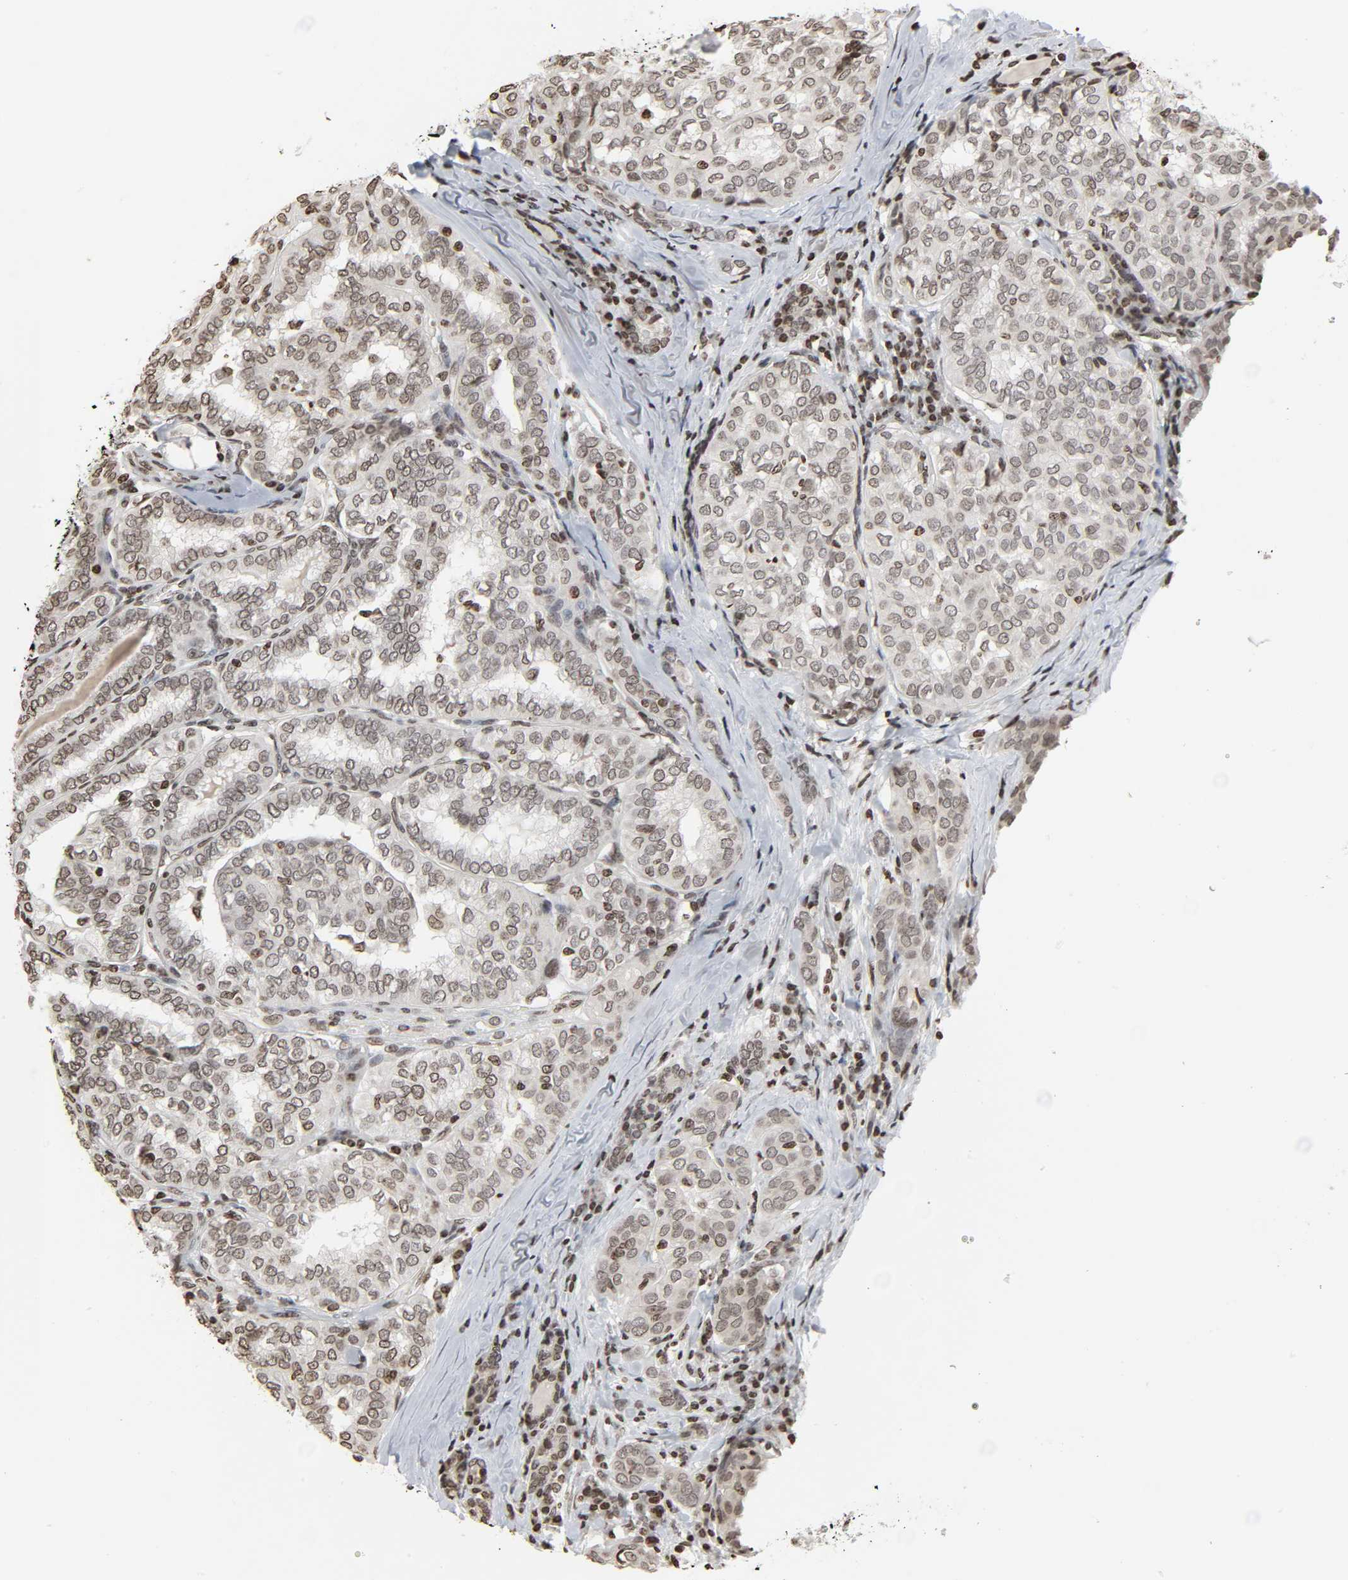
{"staining": {"intensity": "weak", "quantity": ">75%", "location": "nuclear"}, "tissue": "thyroid cancer", "cell_type": "Tumor cells", "image_type": "cancer", "snomed": [{"axis": "morphology", "description": "Papillary adenocarcinoma, NOS"}, {"axis": "topography", "description": "Thyroid gland"}], "caption": "Brown immunohistochemical staining in human thyroid papillary adenocarcinoma shows weak nuclear expression in approximately >75% of tumor cells.", "gene": "ELAVL1", "patient": {"sex": "female", "age": 30}}